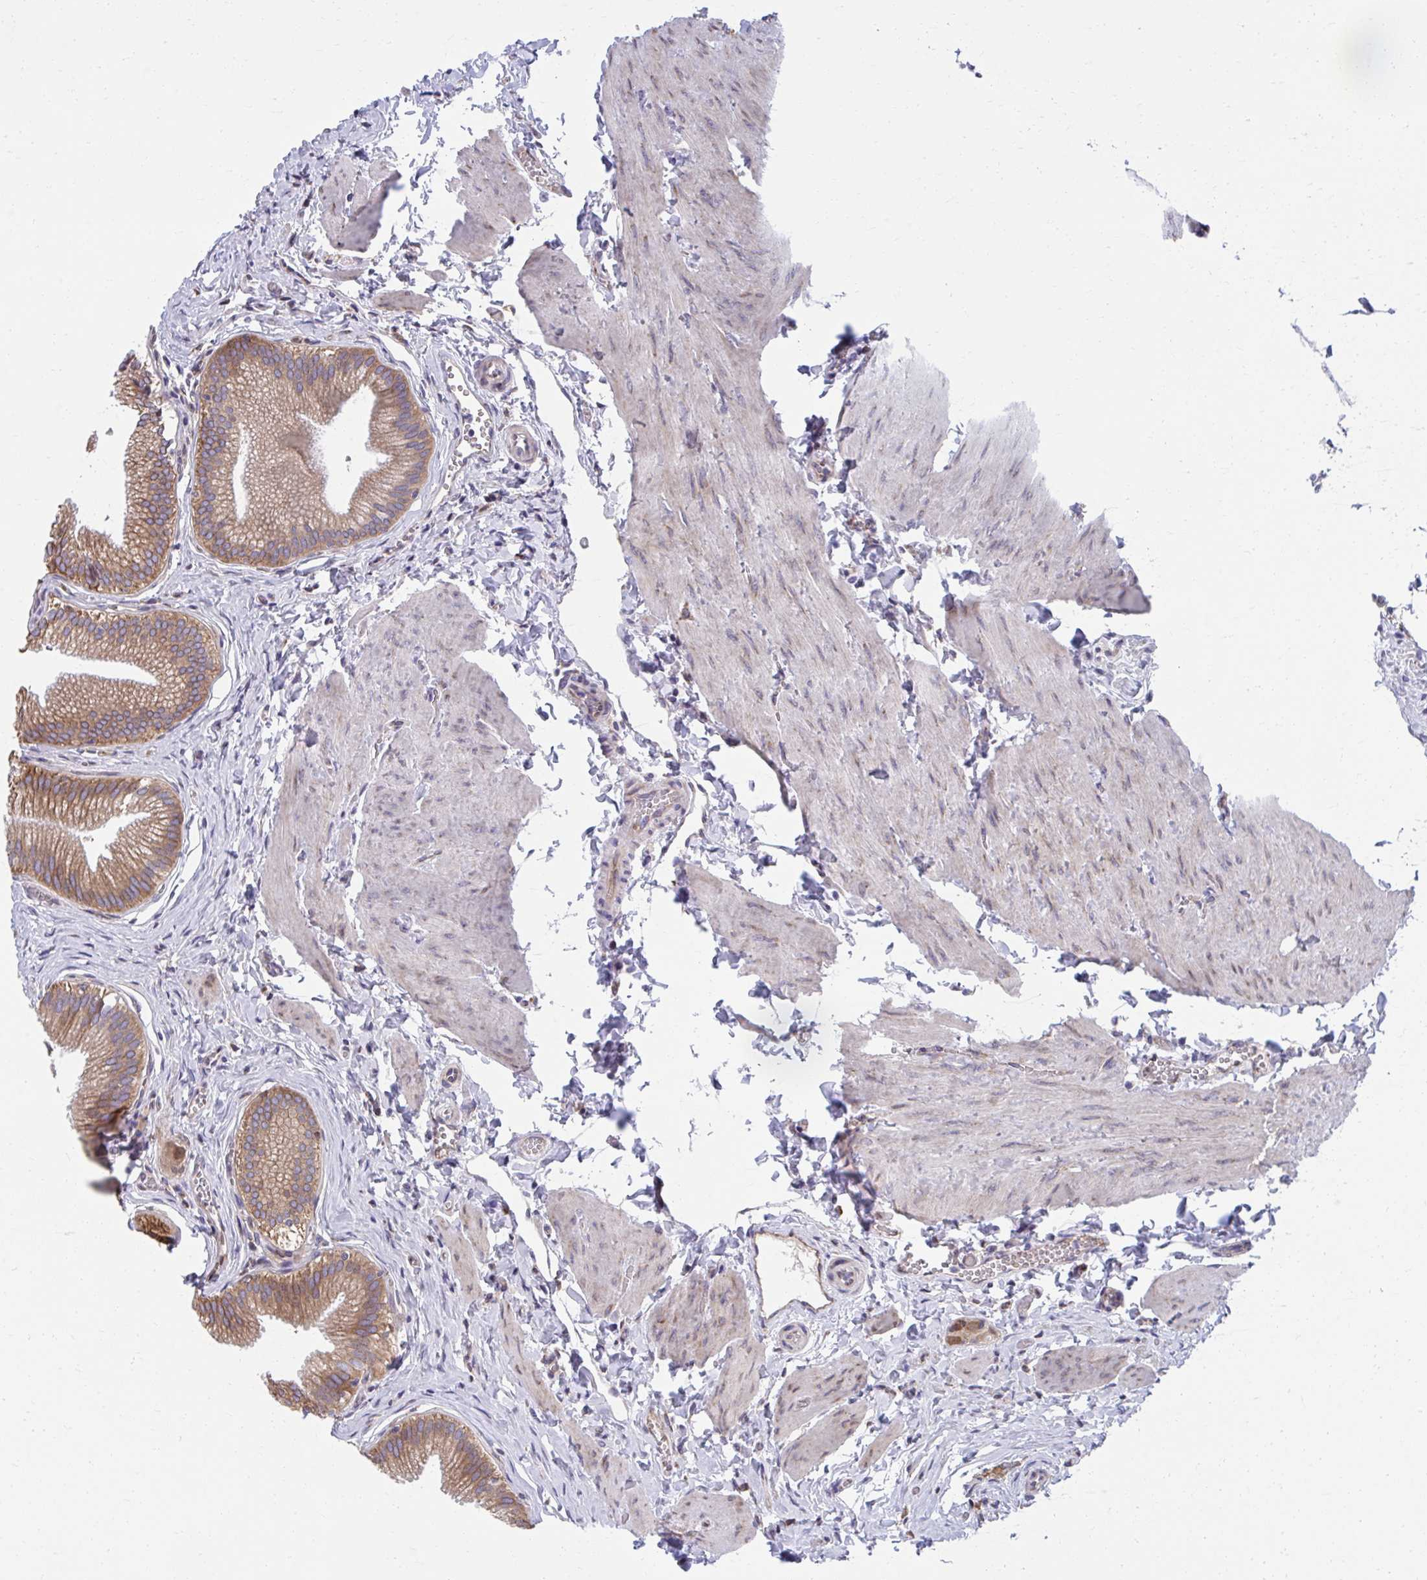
{"staining": {"intensity": "moderate", "quantity": ">75%", "location": "cytoplasmic/membranous"}, "tissue": "gallbladder", "cell_type": "Glandular cells", "image_type": "normal", "snomed": [{"axis": "morphology", "description": "Normal tissue, NOS"}, {"axis": "topography", "description": "Gallbladder"}], "caption": "Protein staining of unremarkable gallbladder exhibits moderate cytoplasmic/membranous positivity in approximately >75% of glandular cells.", "gene": "ZNF778", "patient": {"sex": "male", "age": 17}}